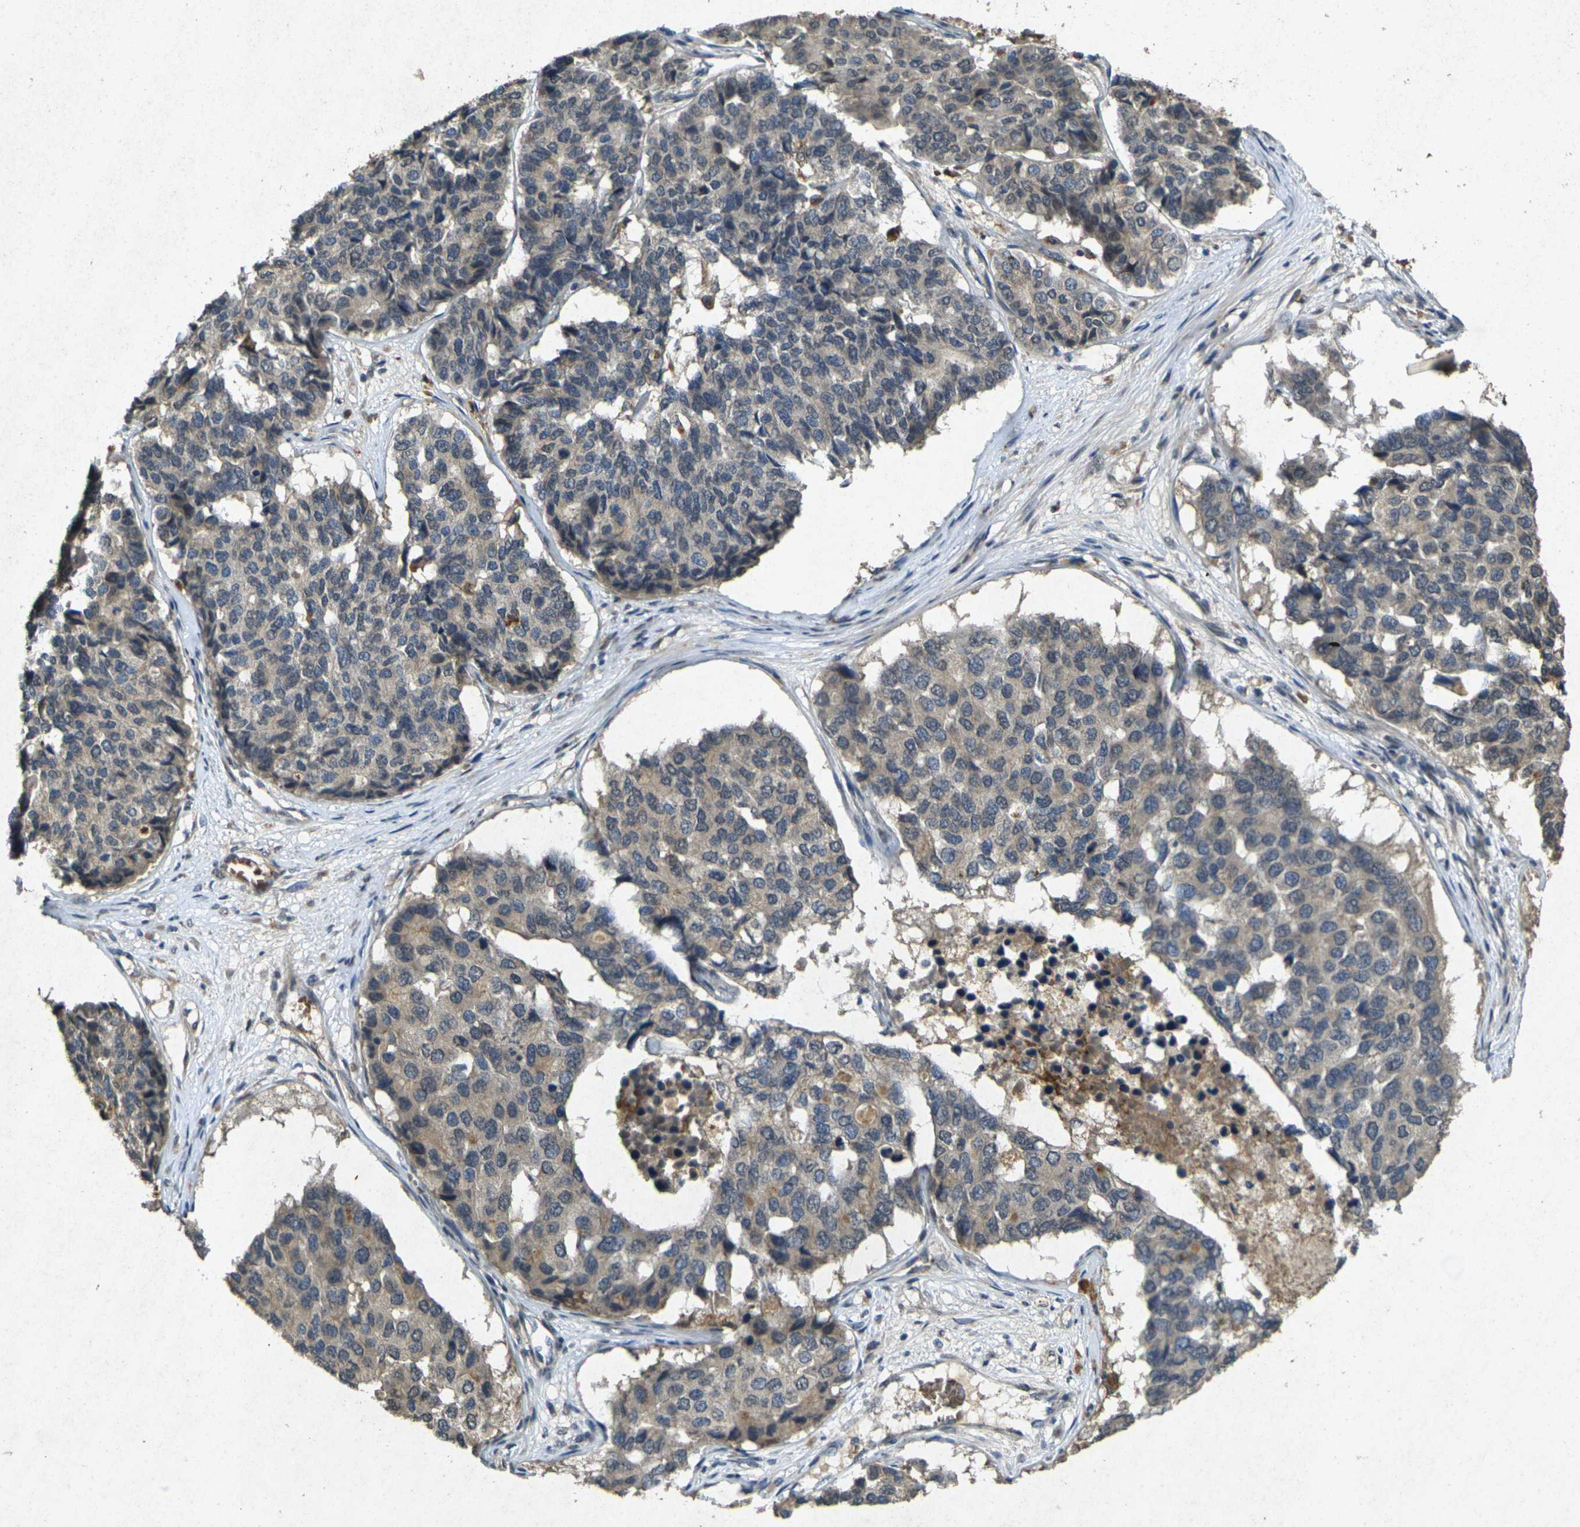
{"staining": {"intensity": "weak", "quantity": "25%-75%", "location": "cytoplasmic/membranous"}, "tissue": "pancreatic cancer", "cell_type": "Tumor cells", "image_type": "cancer", "snomed": [{"axis": "morphology", "description": "Adenocarcinoma, NOS"}, {"axis": "topography", "description": "Pancreas"}], "caption": "Protein staining displays weak cytoplasmic/membranous expression in about 25%-75% of tumor cells in adenocarcinoma (pancreatic).", "gene": "RGMA", "patient": {"sex": "male", "age": 50}}